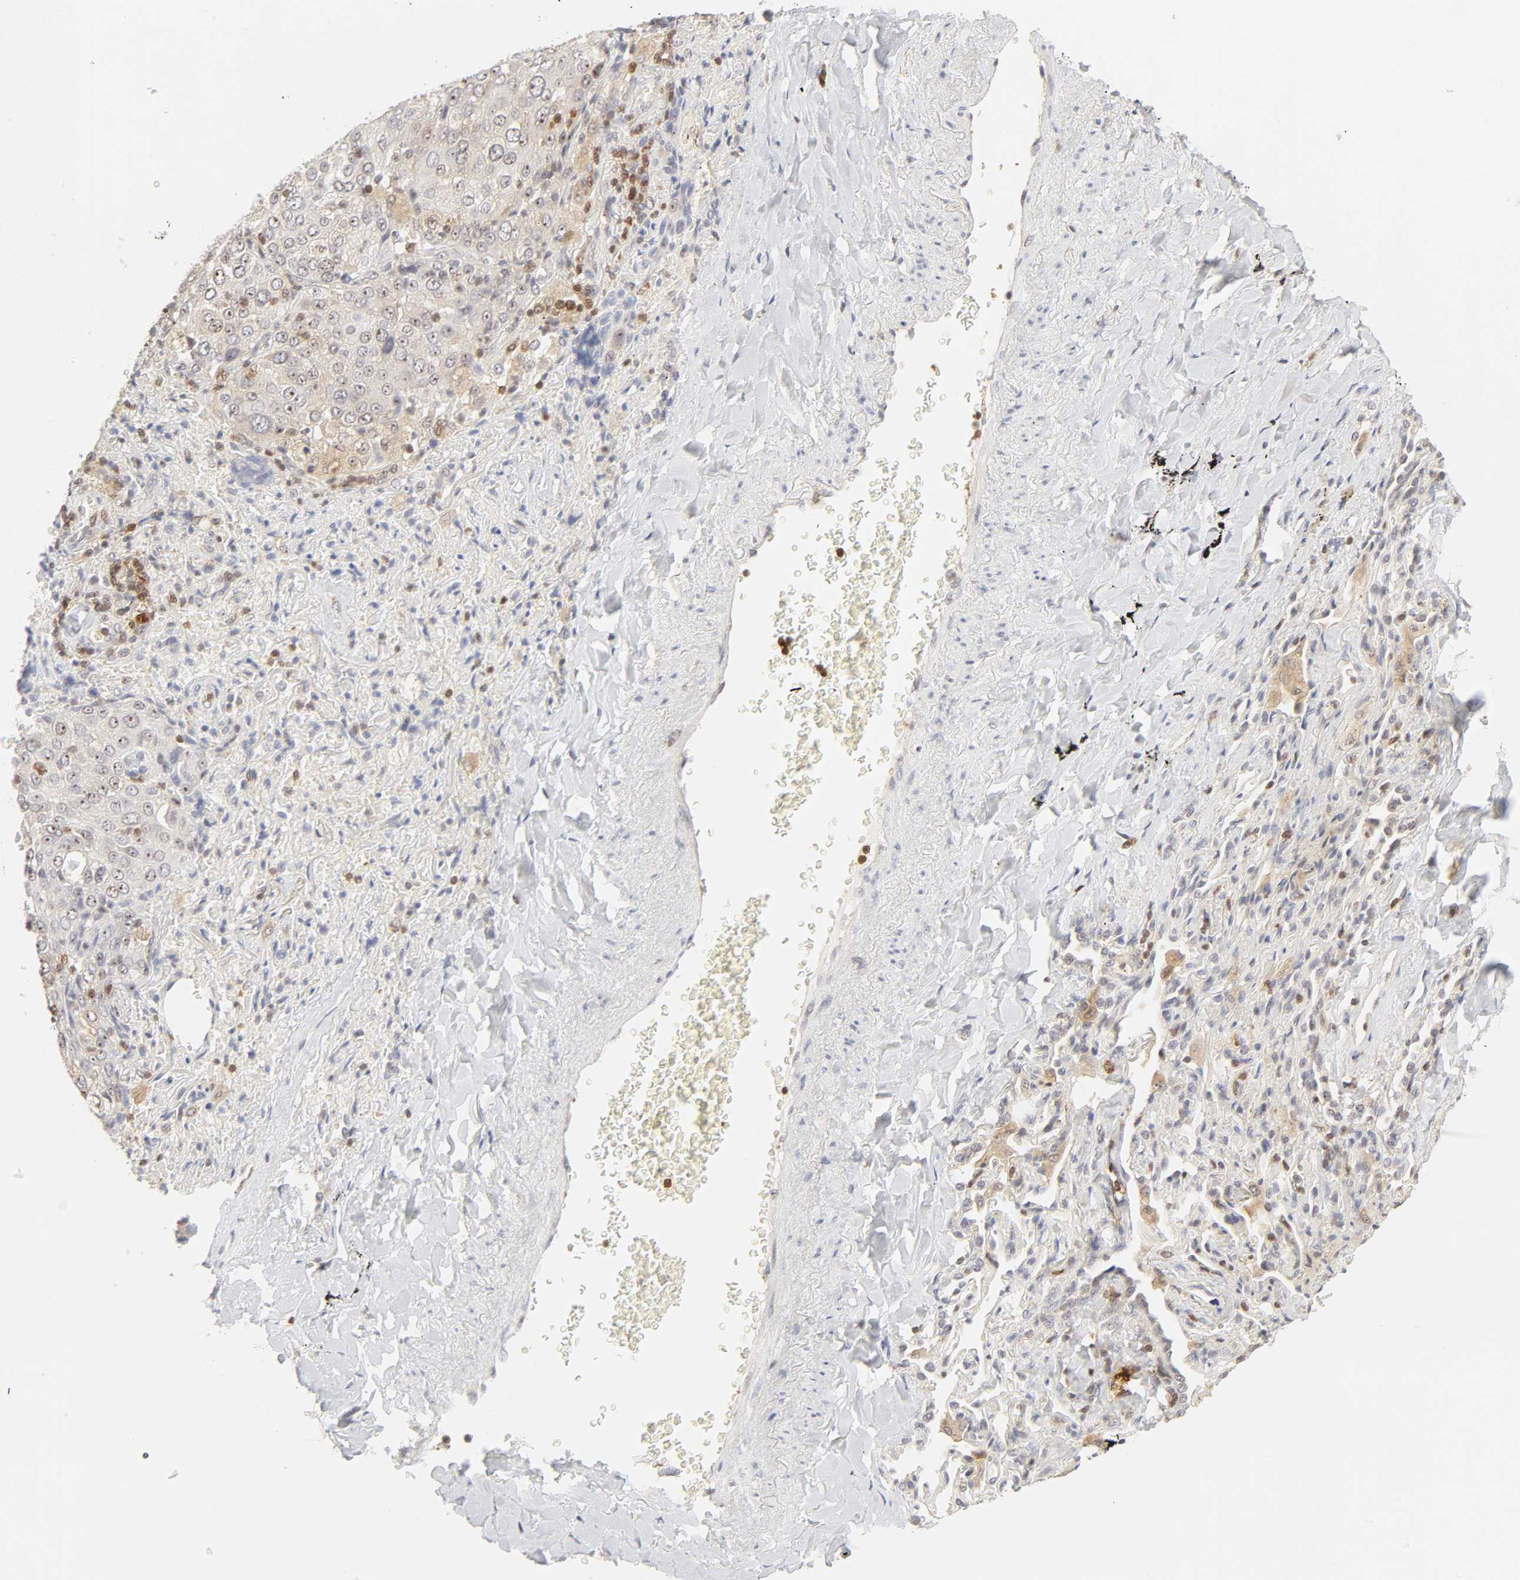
{"staining": {"intensity": "weak", "quantity": "25%-75%", "location": "cytoplasmic/membranous,nuclear"}, "tissue": "lung cancer", "cell_type": "Tumor cells", "image_type": "cancer", "snomed": [{"axis": "morphology", "description": "Squamous cell carcinoma, NOS"}, {"axis": "topography", "description": "Lung"}], "caption": "Human squamous cell carcinoma (lung) stained for a protein (brown) shows weak cytoplasmic/membranous and nuclear positive staining in approximately 25%-75% of tumor cells.", "gene": "KIF2A", "patient": {"sex": "male", "age": 54}}